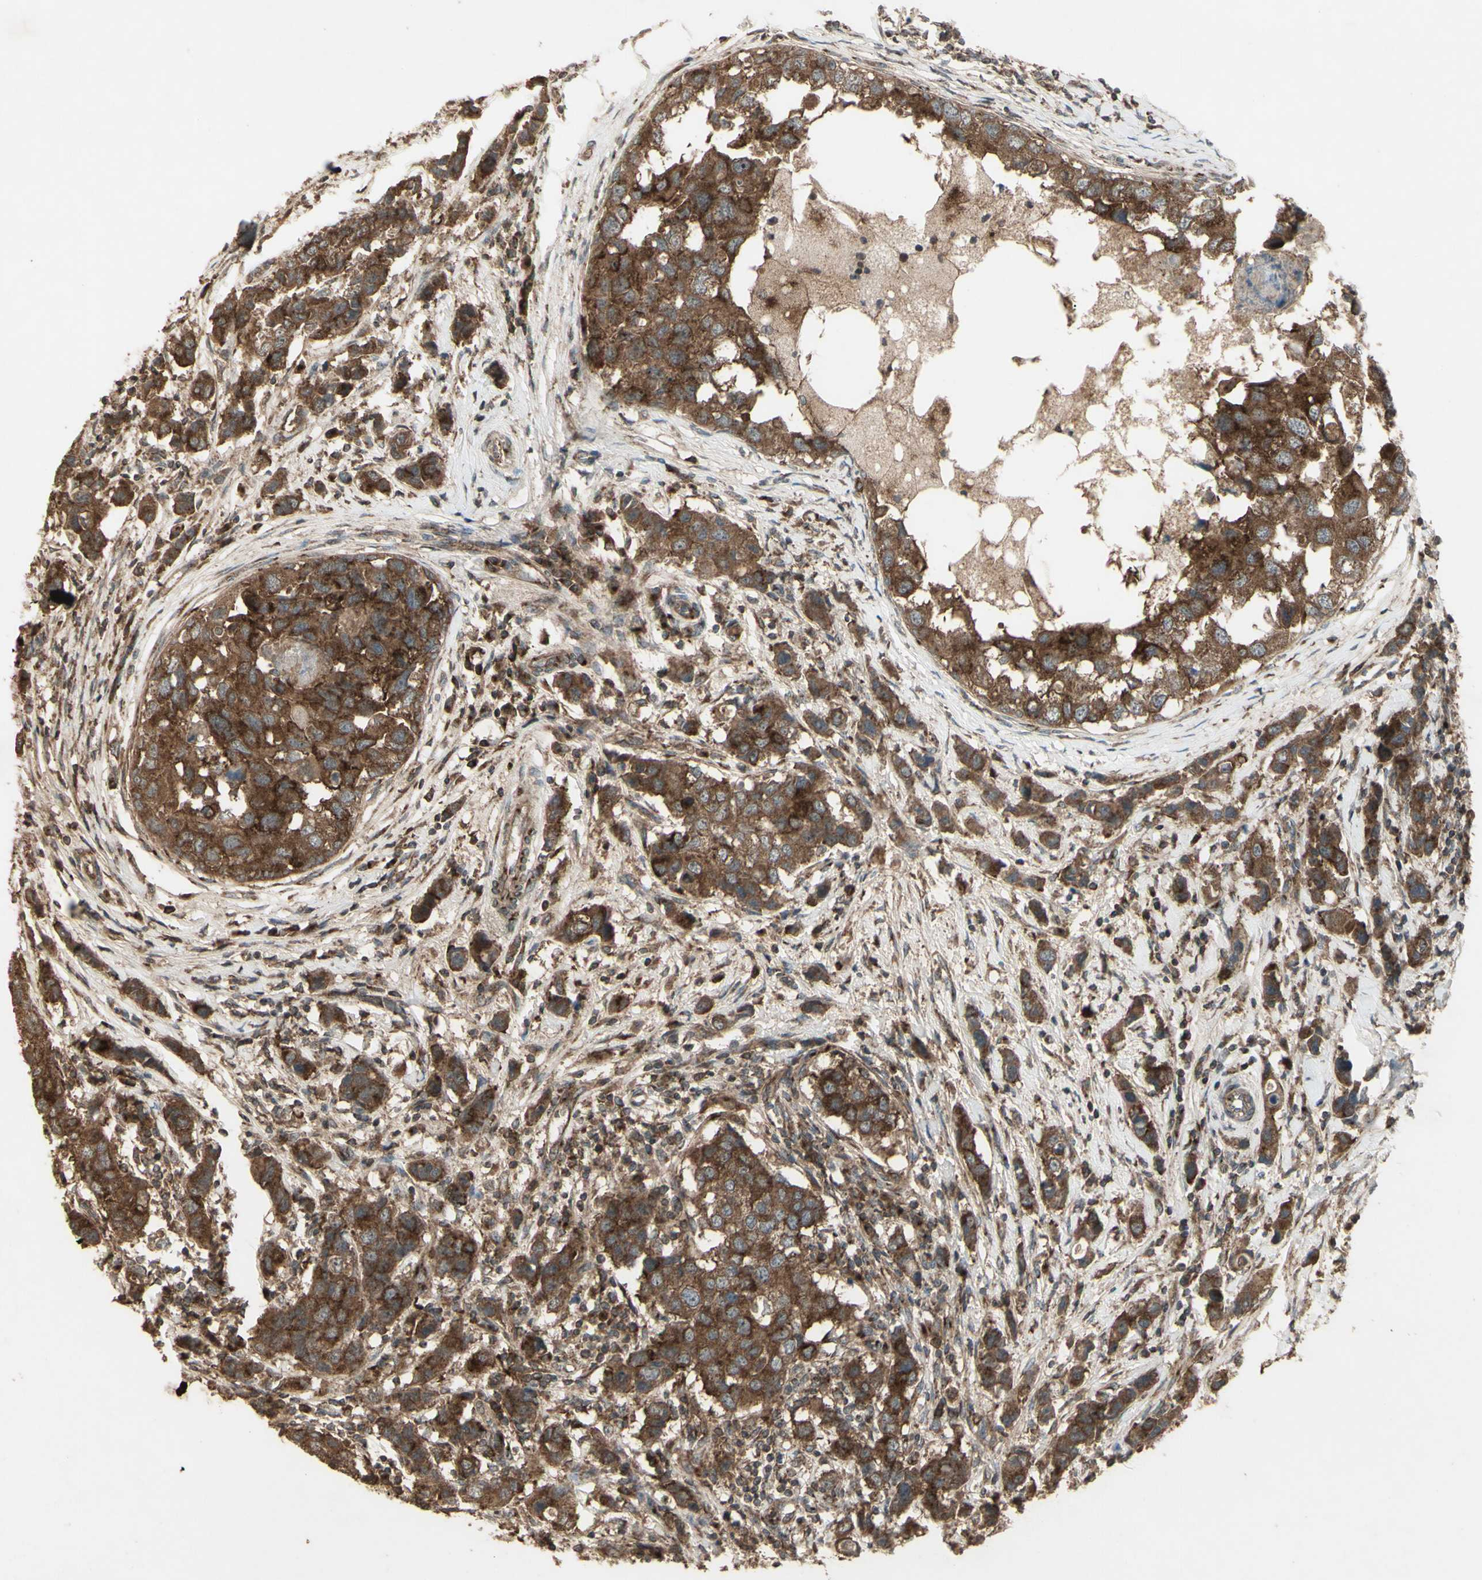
{"staining": {"intensity": "strong", "quantity": ">75%", "location": "cytoplasmic/membranous"}, "tissue": "breast cancer", "cell_type": "Tumor cells", "image_type": "cancer", "snomed": [{"axis": "morphology", "description": "Normal tissue, NOS"}, {"axis": "morphology", "description": "Duct carcinoma"}, {"axis": "topography", "description": "Breast"}], "caption": "An image of human breast cancer (intraductal carcinoma) stained for a protein demonstrates strong cytoplasmic/membranous brown staining in tumor cells. Nuclei are stained in blue.", "gene": "AP1G1", "patient": {"sex": "female", "age": 50}}